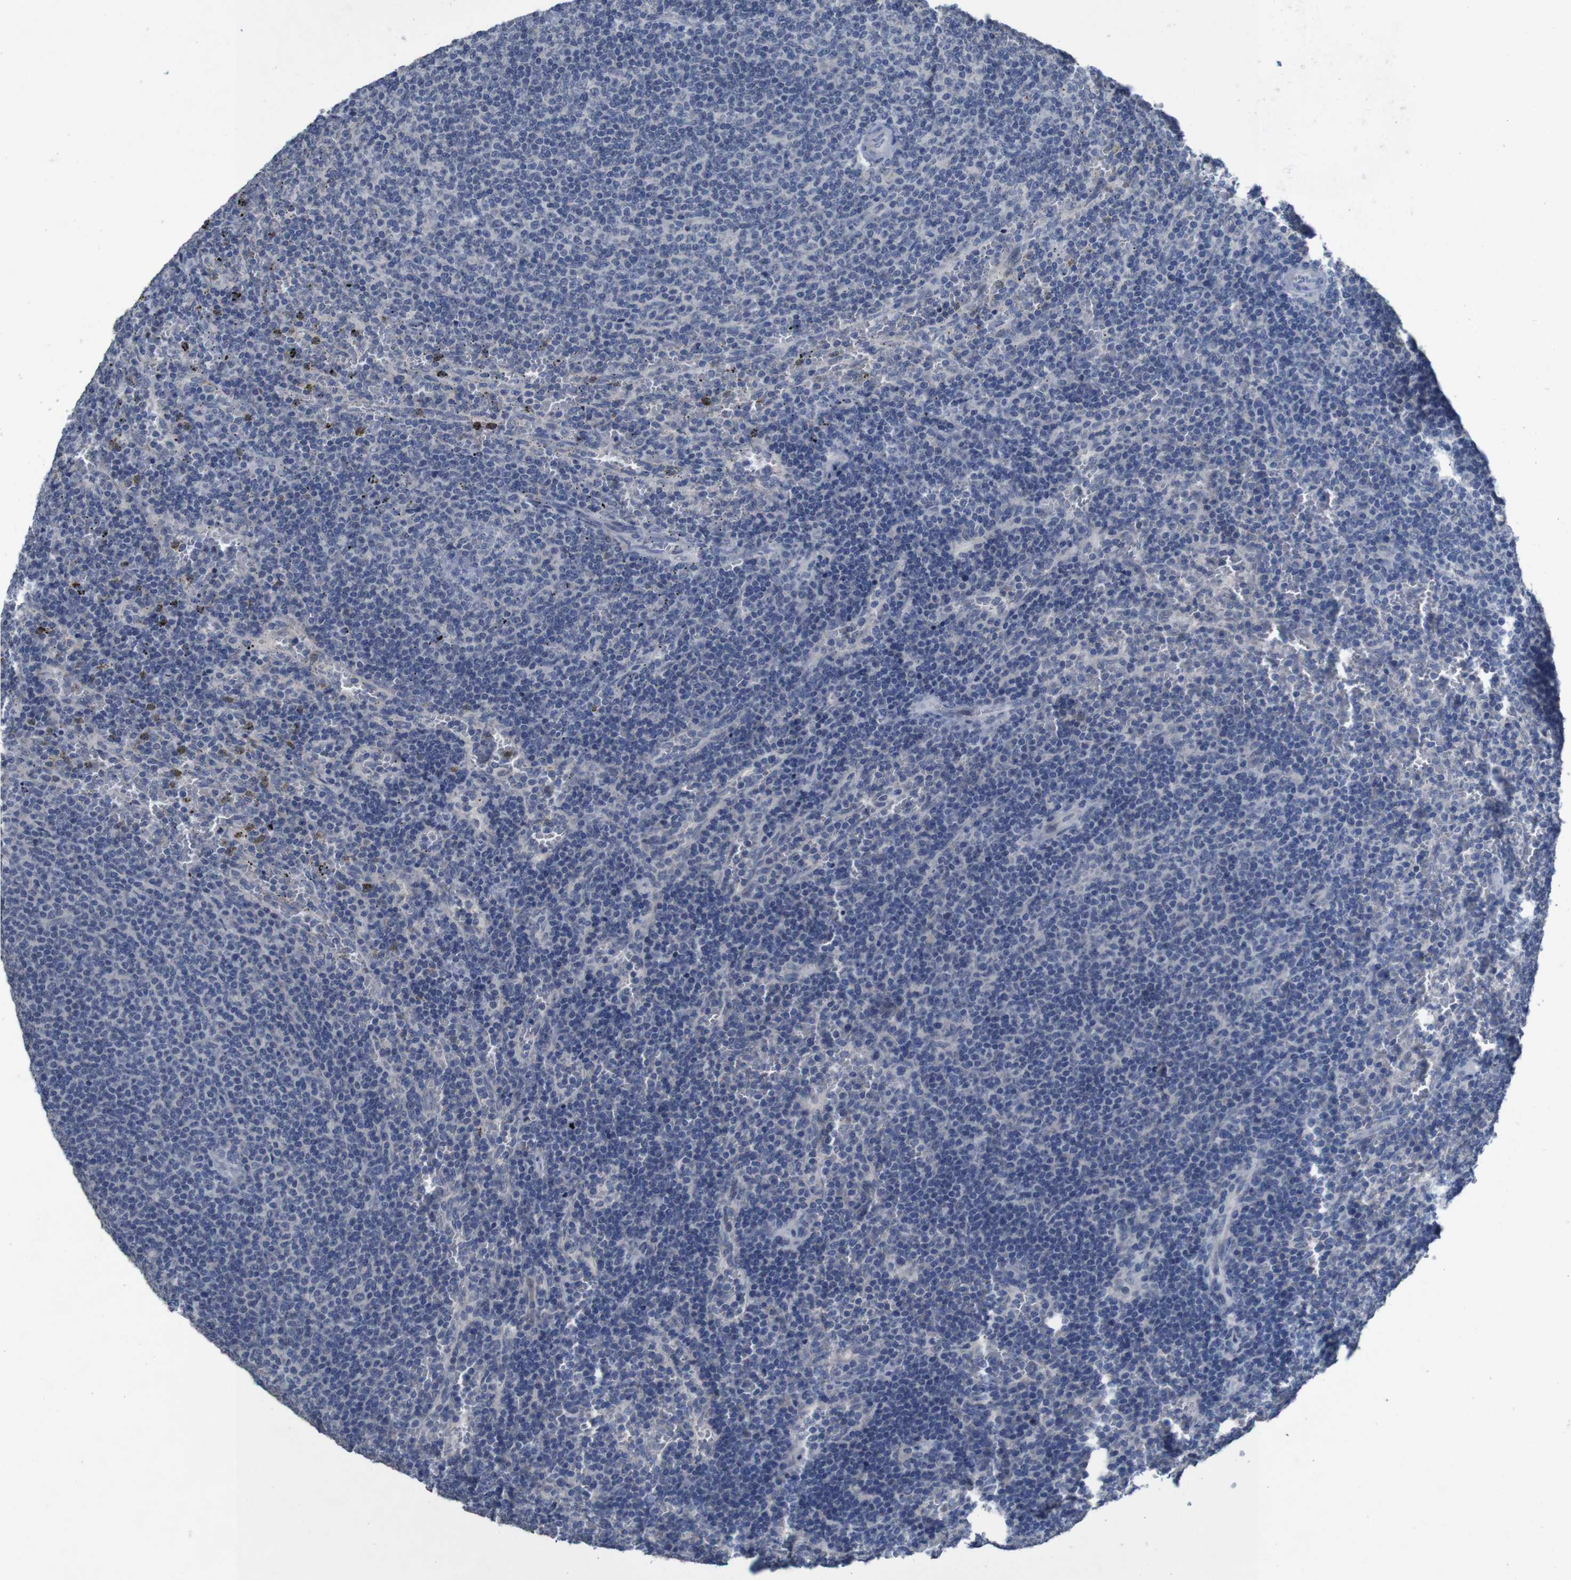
{"staining": {"intensity": "negative", "quantity": "none", "location": "none"}, "tissue": "lymphoma", "cell_type": "Tumor cells", "image_type": "cancer", "snomed": [{"axis": "morphology", "description": "Malignant lymphoma, non-Hodgkin's type, Low grade"}, {"axis": "topography", "description": "Spleen"}], "caption": "A histopathology image of low-grade malignant lymphoma, non-Hodgkin's type stained for a protein shows no brown staining in tumor cells.", "gene": "CLDN18", "patient": {"sex": "female", "age": 50}}